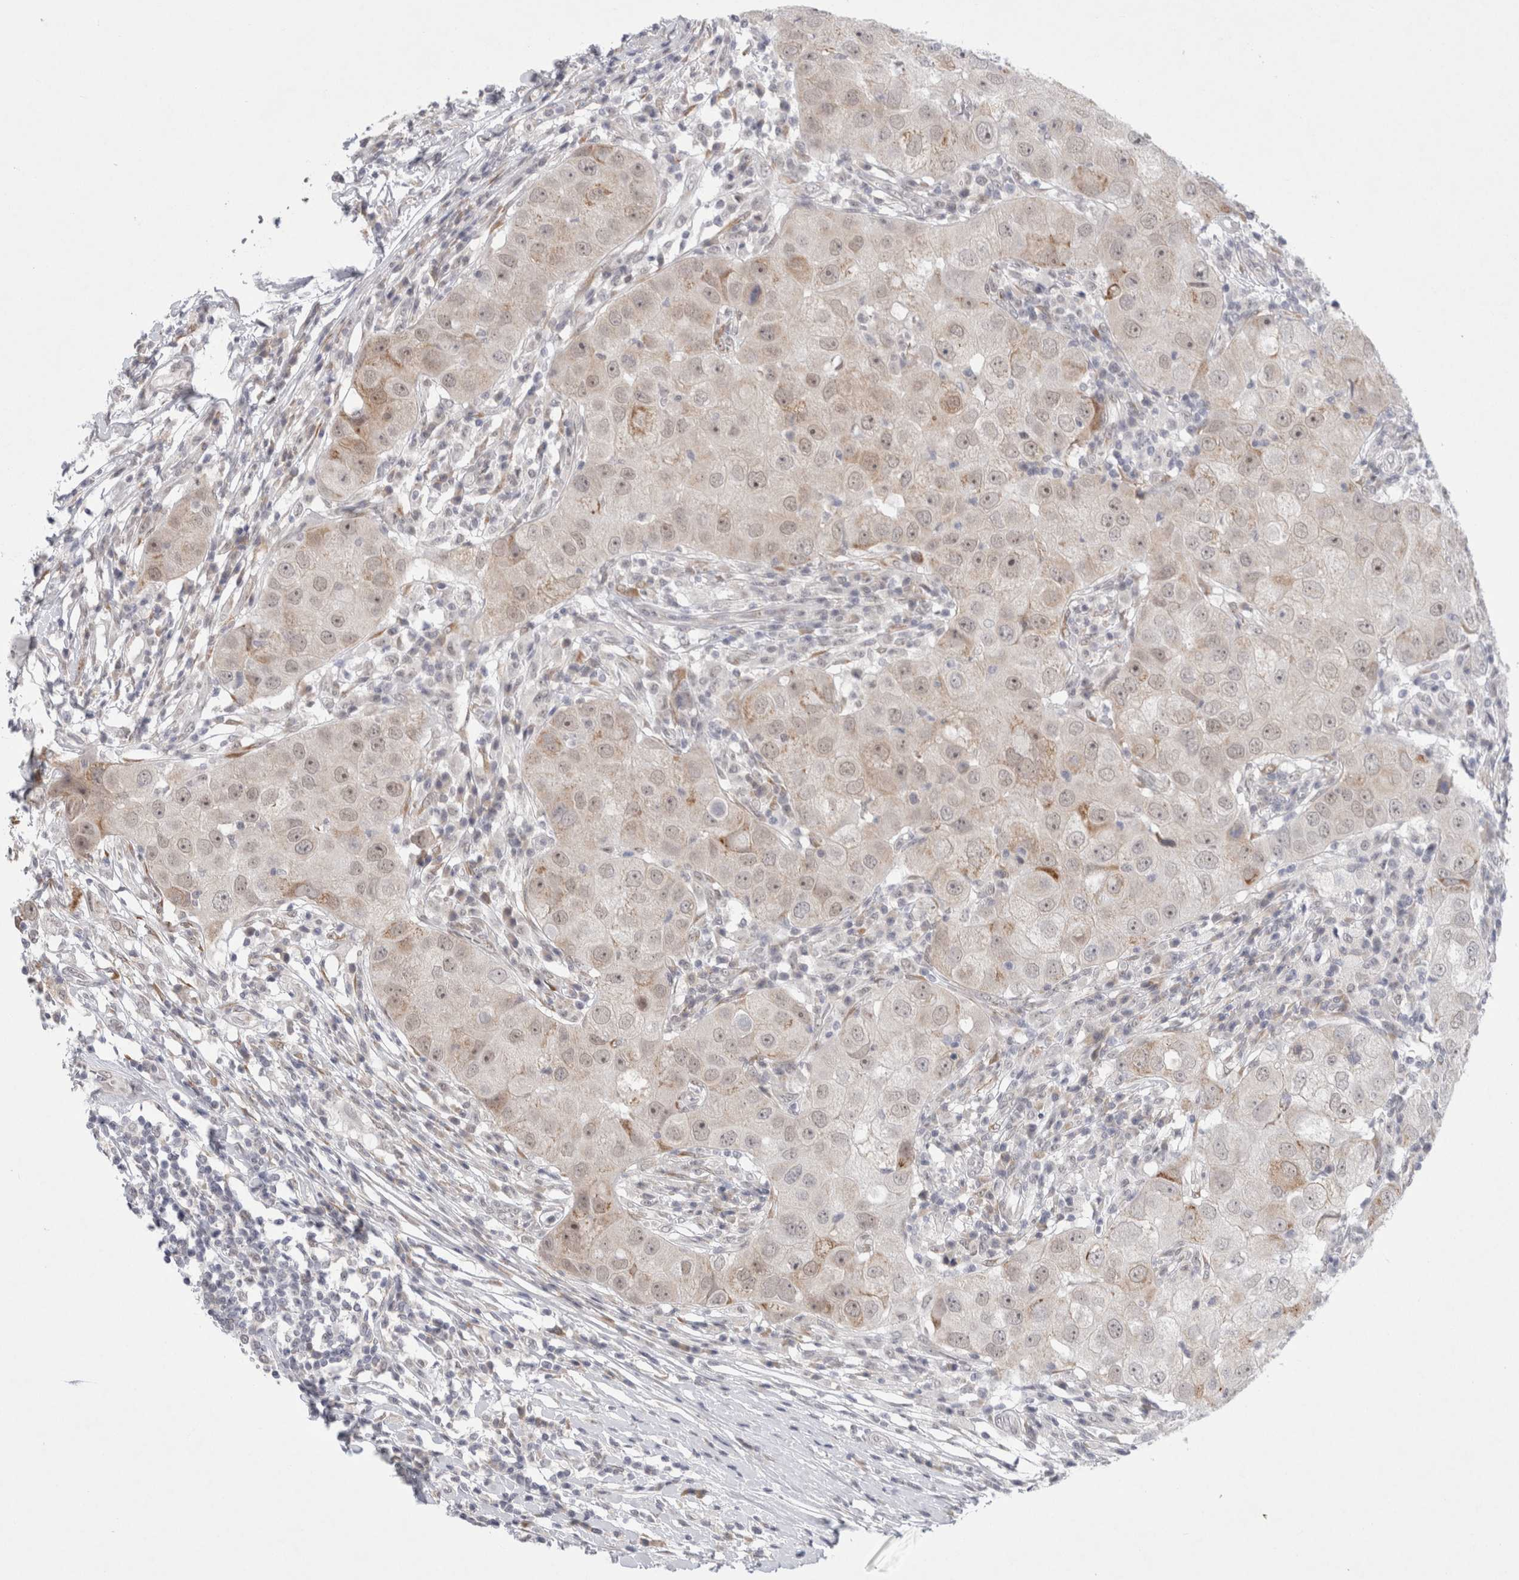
{"staining": {"intensity": "moderate", "quantity": "25%-75%", "location": "cytoplasmic/membranous,nuclear"}, "tissue": "breast cancer", "cell_type": "Tumor cells", "image_type": "cancer", "snomed": [{"axis": "morphology", "description": "Duct carcinoma"}, {"axis": "topography", "description": "Breast"}], "caption": "A micrograph of human breast invasive ductal carcinoma stained for a protein demonstrates moderate cytoplasmic/membranous and nuclear brown staining in tumor cells.", "gene": "TRMT1L", "patient": {"sex": "female", "age": 27}}